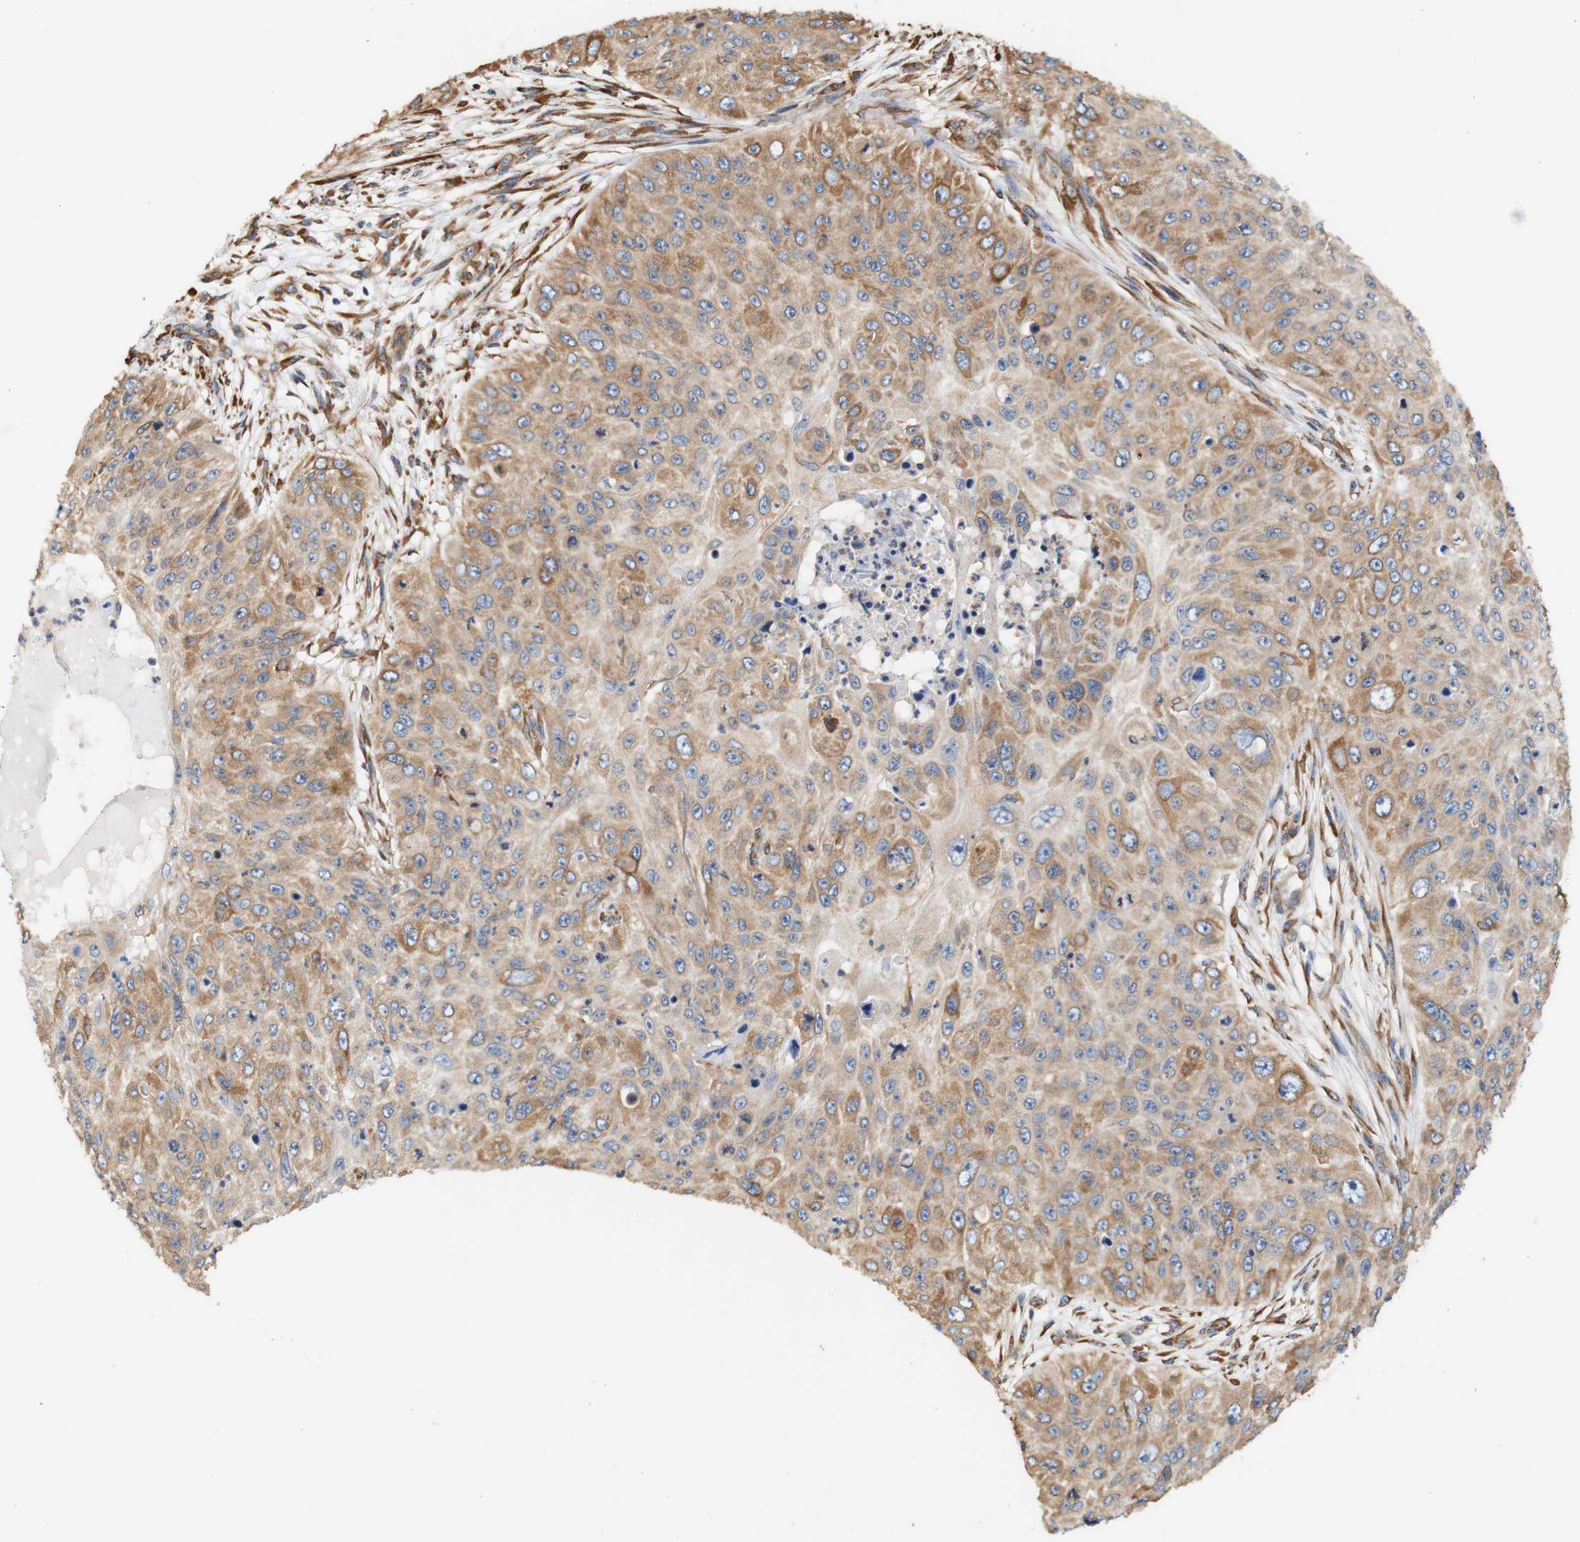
{"staining": {"intensity": "moderate", "quantity": ">75%", "location": "cytoplasmic/membranous"}, "tissue": "skin cancer", "cell_type": "Tumor cells", "image_type": "cancer", "snomed": [{"axis": "morphology", "description": "Squamous cell carcinoma, NOS"}, {"axis": "topography", "description": "Skin"}], "caption": "Squamous cell carcinoma (skin) was stained to show a protein in brown. There is medium levels of moderate cytoplasmic/membranous positivity in about >75% of tumor cells.", "gene": "EIF2AK4", "patient": {"sex": "female", "age": 80}}